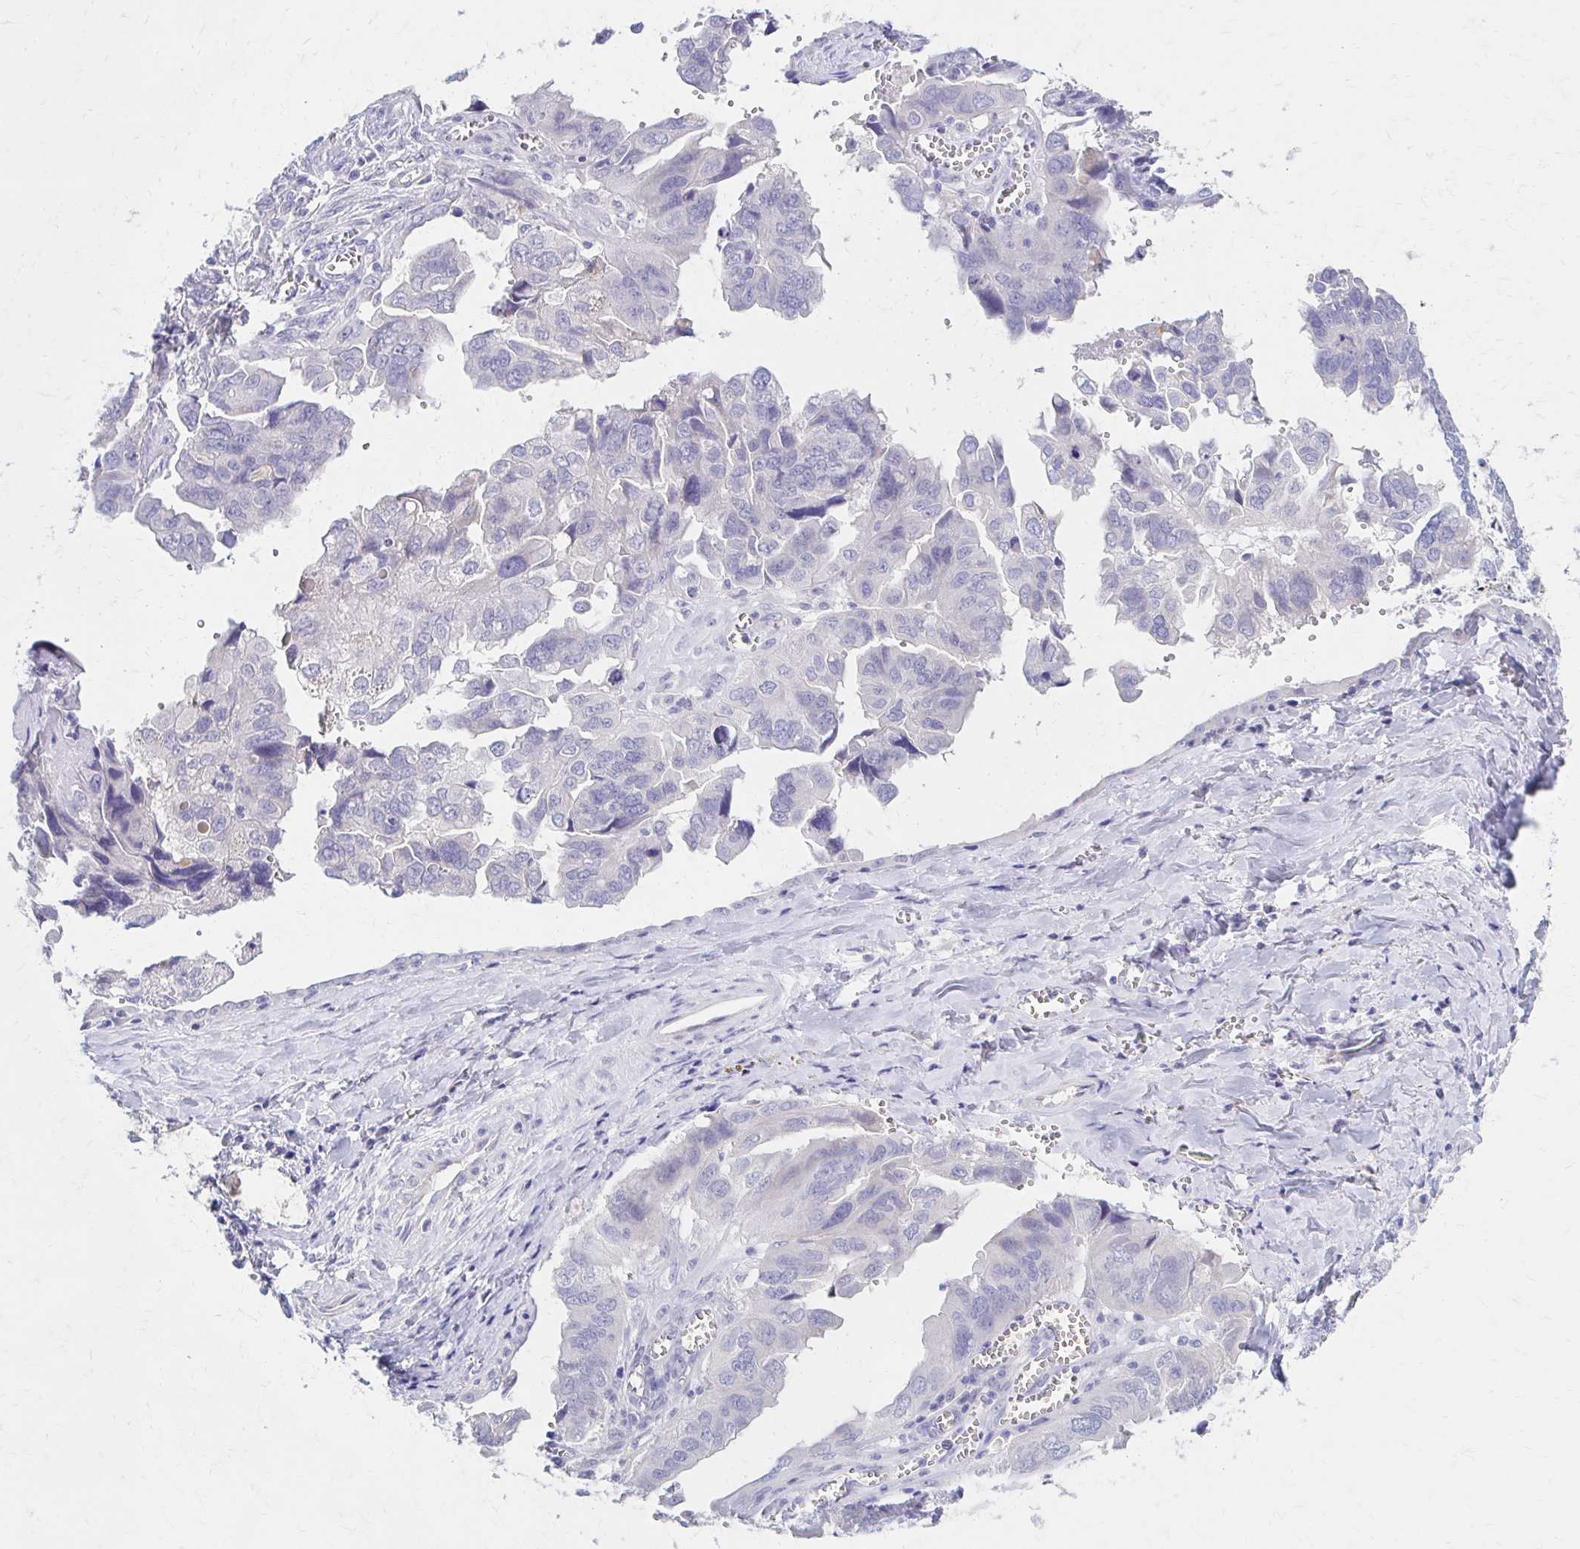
{"staining": {"intensity": "negative", "quantity": "none", "location": "none"}, "tissue": "ovarian cancer", "cell_type": "Tumor cells", "image_type": "cancer", "snomed": [{"axis": "morphology", "description": "Cystadenocarcinoma, serous, NOS"}, {"axis": "topography", "description": "Ovary"}], "caption": "Protein analysis of ovarian cancer (serous cystadenocarcinoma) shows no significant positivity in tumor cells.", "gene": "AZGP1", "patient": {"sex": "female", "age": 79}}